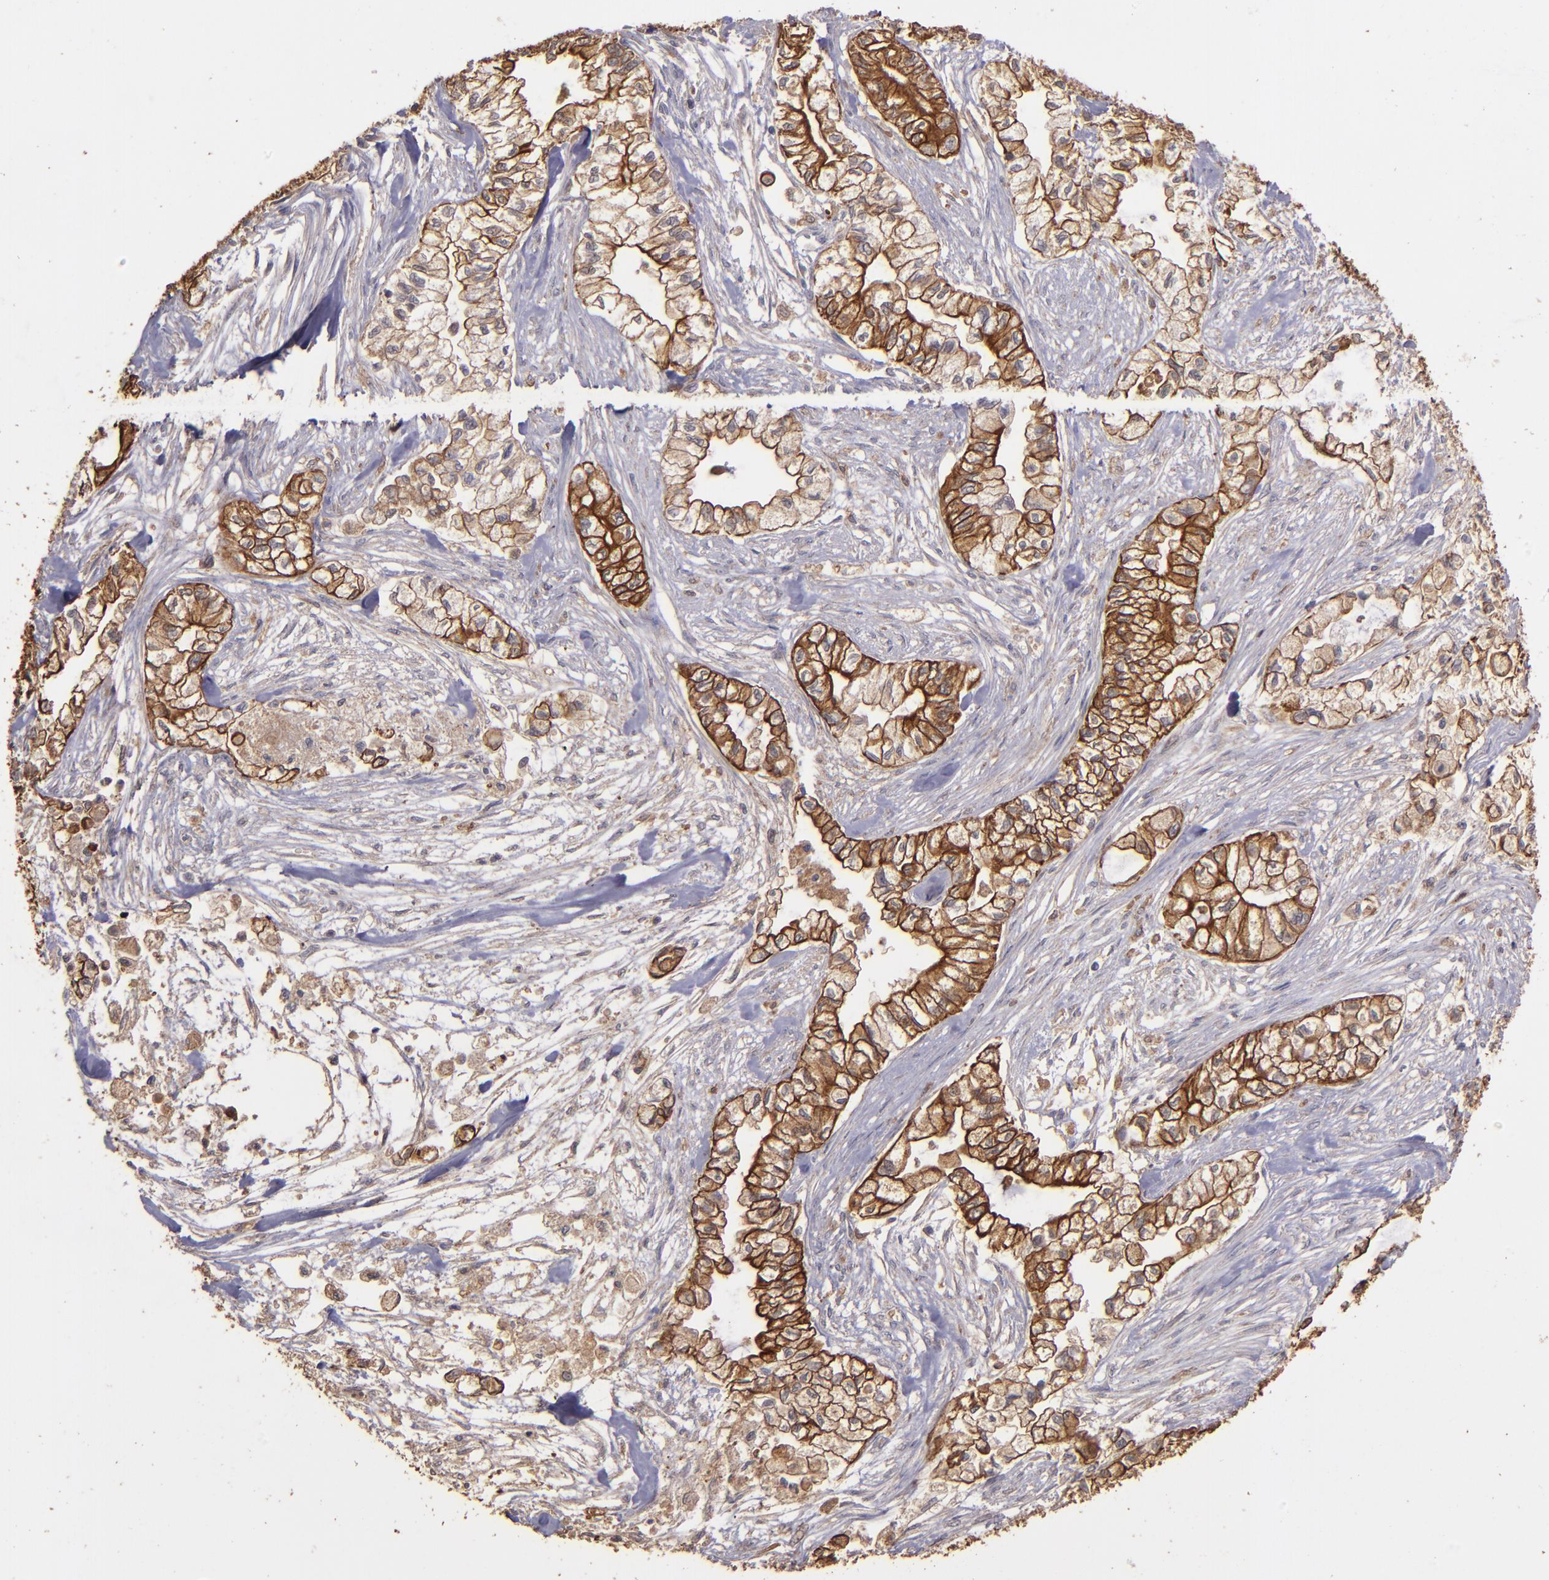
{"staining": {"intensity": "moderate", "quantity": ">75%", "location": "cytoplasmic/membranous"}, "tissue": "pancreatic cancer", "cell_type": "Tumor cells", "image_type": "cancer", "snomed": [{"axis": "morphology", "description": "Adenocarcinoma, NOS"}, {"axis": "topography", "description": "Pancreas"}], "caption": "Immunohistochemical staining of human pancreatic cancer (adenocarcinoma) shows medium levels of moderate cytoplasmic/membranous protein expression in about >75% of tumor cells.", "gene": "SRRD", "patient": {"sex": "male", "age": 79}}